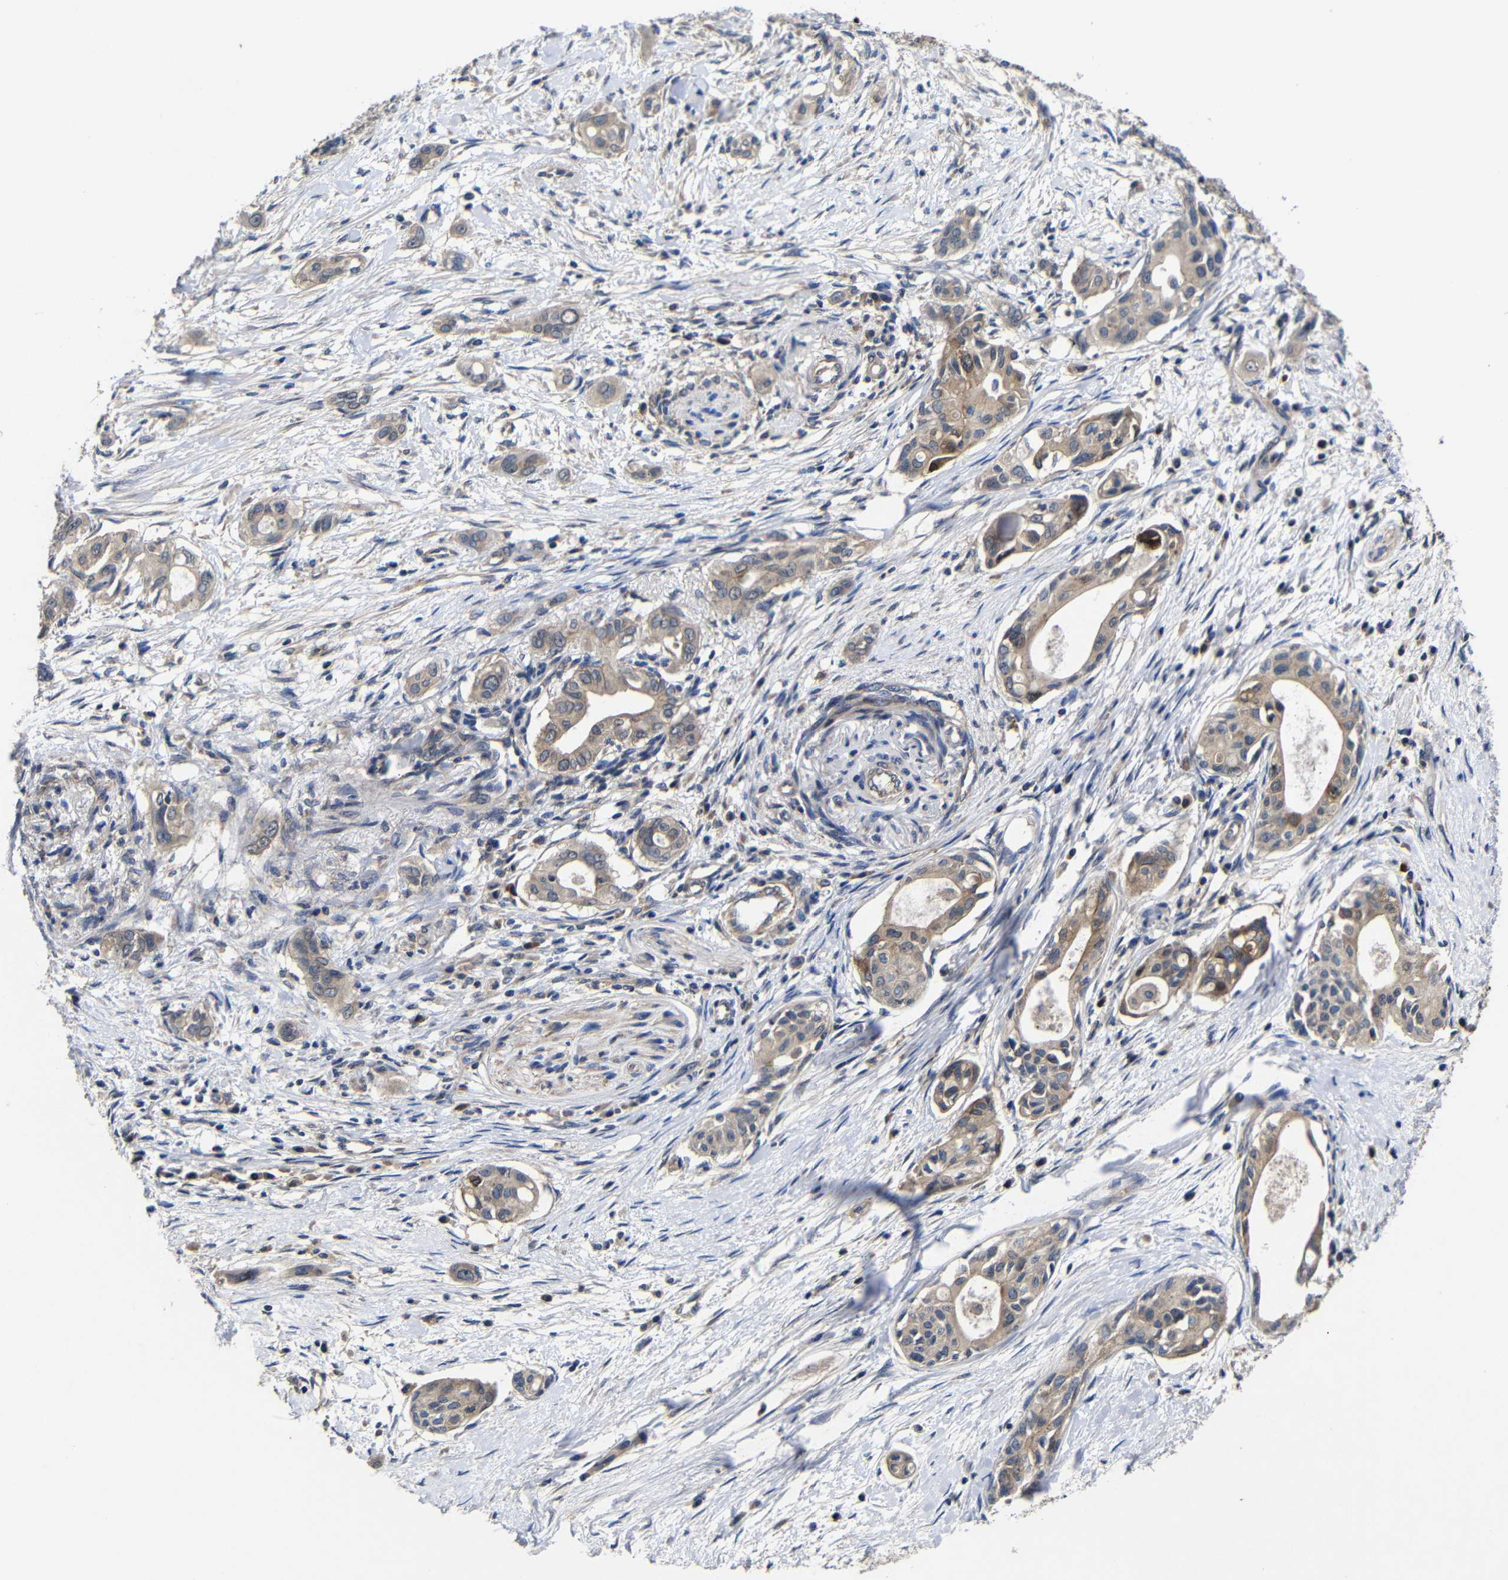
{"staining": {"intensity": "weak", "quantity": ">75%", "location": "cytoplasmic/membranous"}, "tissue": "pancreatic cancer", "cell_type": "Tumor cells", "image_type": "cancer", "snomed": [{"axis": "morphology", "description": "Adenocarcinoma, NOS"}, {"axis": "topography", "description": "Pancreas"}], "caption": "IHC histopathology image of human pancreatic cancer stained for a protein (brown), which displays low levels of weak cytoplasmic/membranous staining in about >75% of tumor cells.", "gene": "LPAR5", "patient": {"sex": "female", "age": 60}}